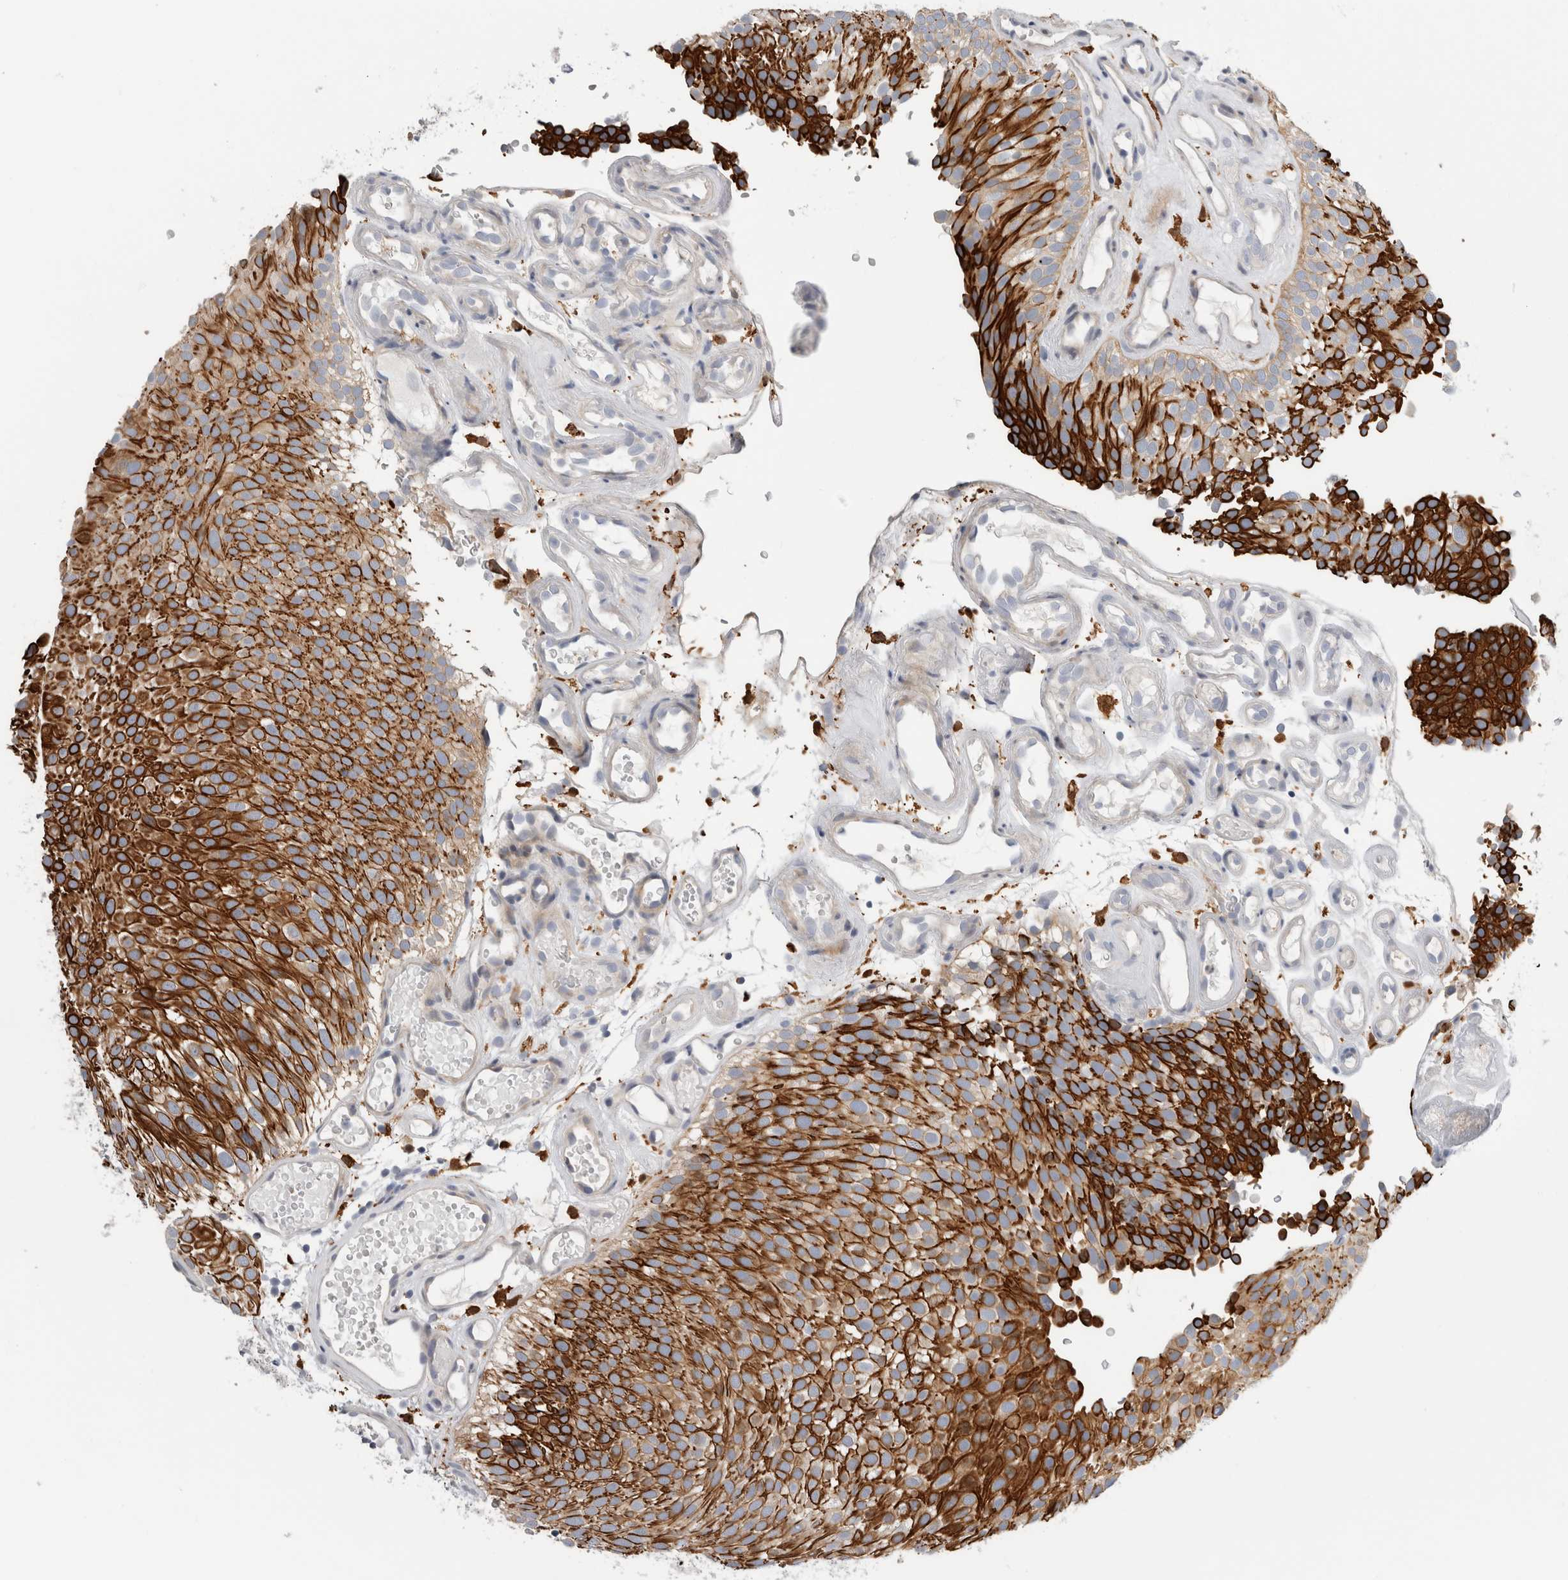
{"staining": {"intensity": "strong", "quantity": ">75%", "location": "cytoplasmic/membranous"}, "tissue": "urothelial cancer", "cell_type": "Tumor cells", "image_type": "cancer", "snomed": [{"axis": "morphology", "description": "Urothelial carcinoma, Low grade"}, {"axis": "topography", "description": "Urinary bladder"}], "caption": "This is a histology image of immunohistochemistry (IHC) staining of urothelial cancer, which shows strong positivity in the cytoplasmic/membranous of tumor cells.", "gene": "SLC20A2", "patient": {"sex": "male", "age": 78}}